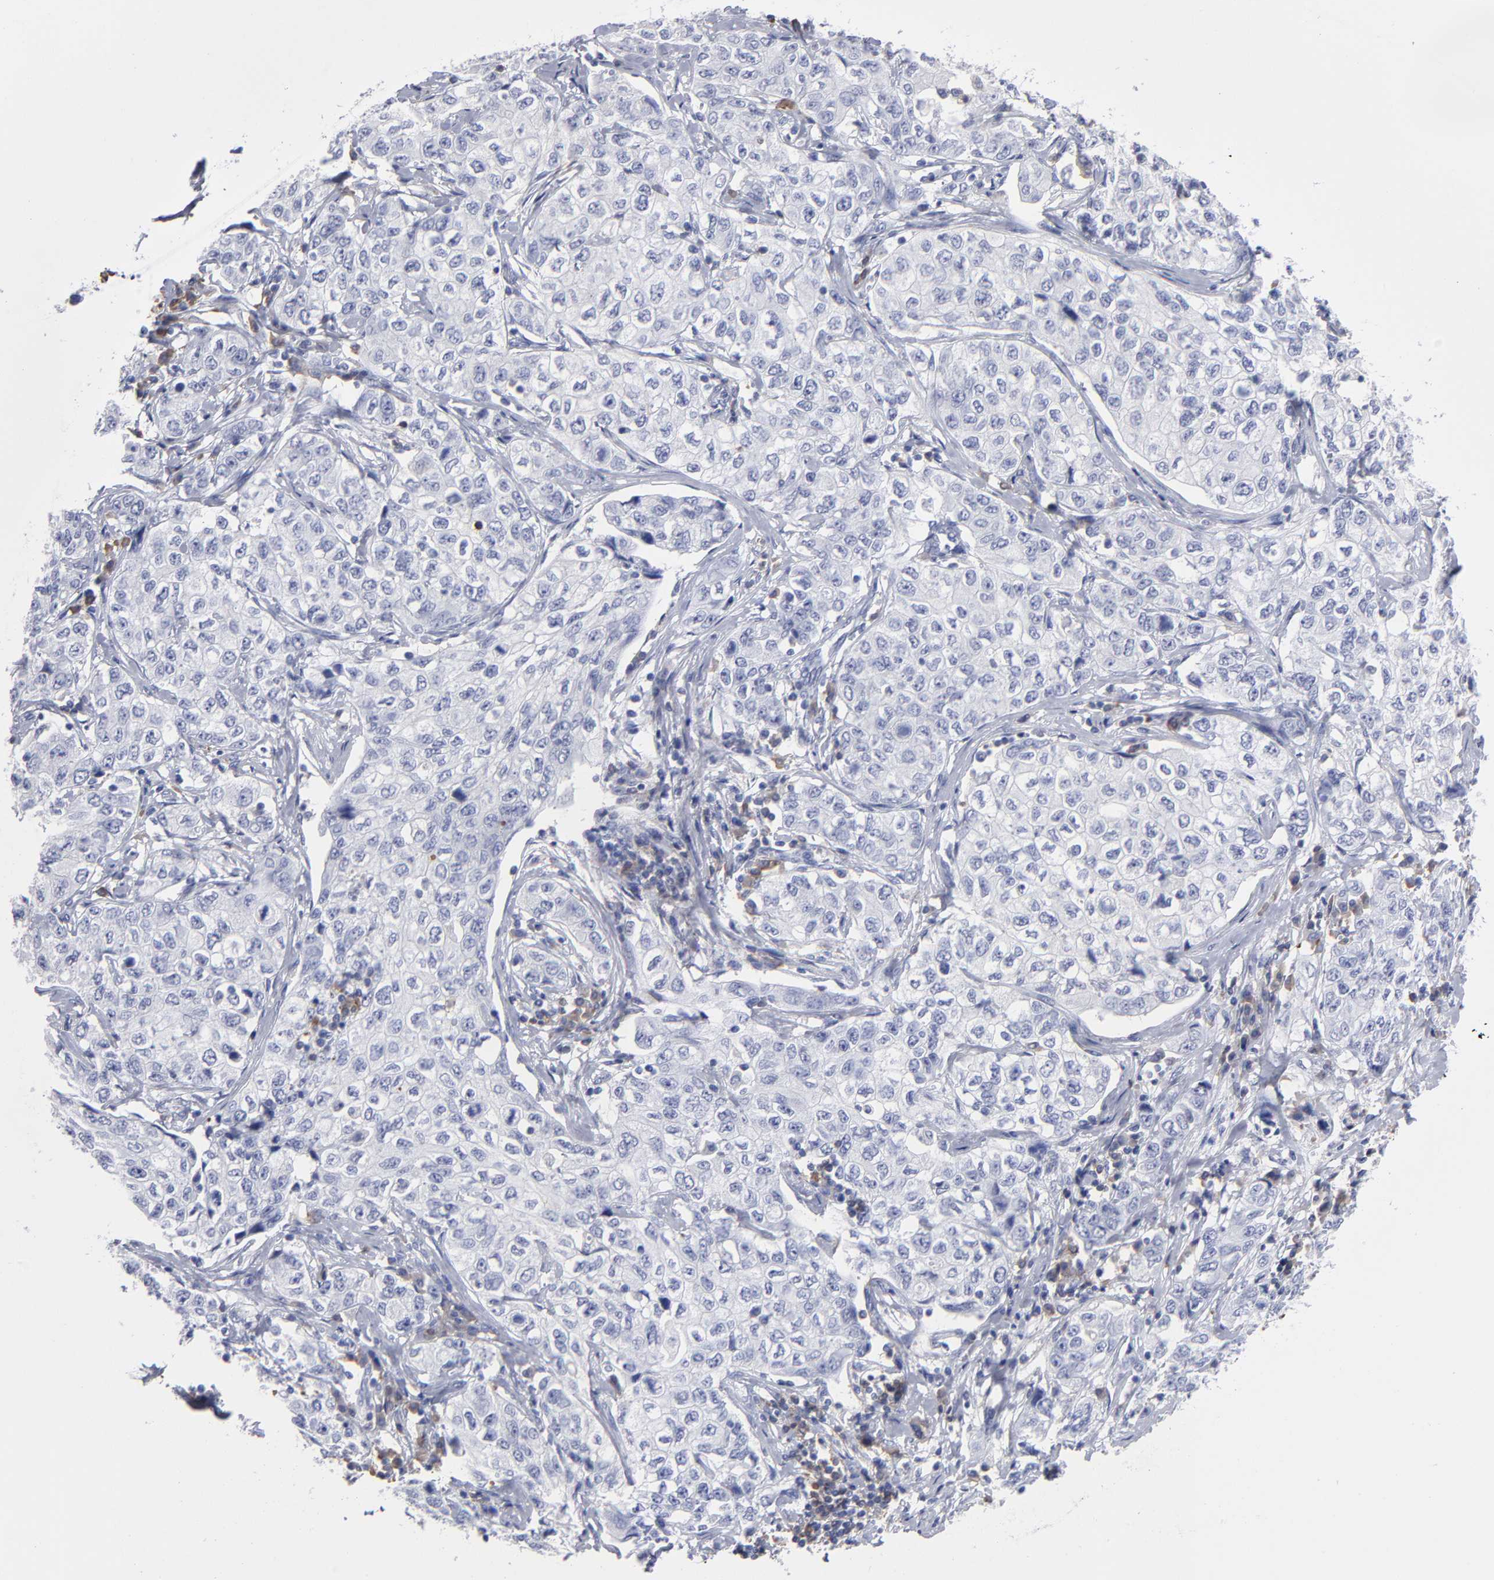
{"staining": {"intensity": "negative", "quantity": "none", "location": "none"}, "tissue": "stomach cancer", "cell_type": "Tumor cells", "image_type": "cancer", "snomed": [{"axis": "morphology", "description": "Adenocarcinoma, NOS"}, {"axis": "topography", "description": "Stomach"}], "caption": "This is an immunohistochemistry photomicrograph of human stomach cancer (adenocarcinoma). There is no positivity in tumor cells.", "gene": "LAT2", "patient": {"sex": "male", "age": 48}}